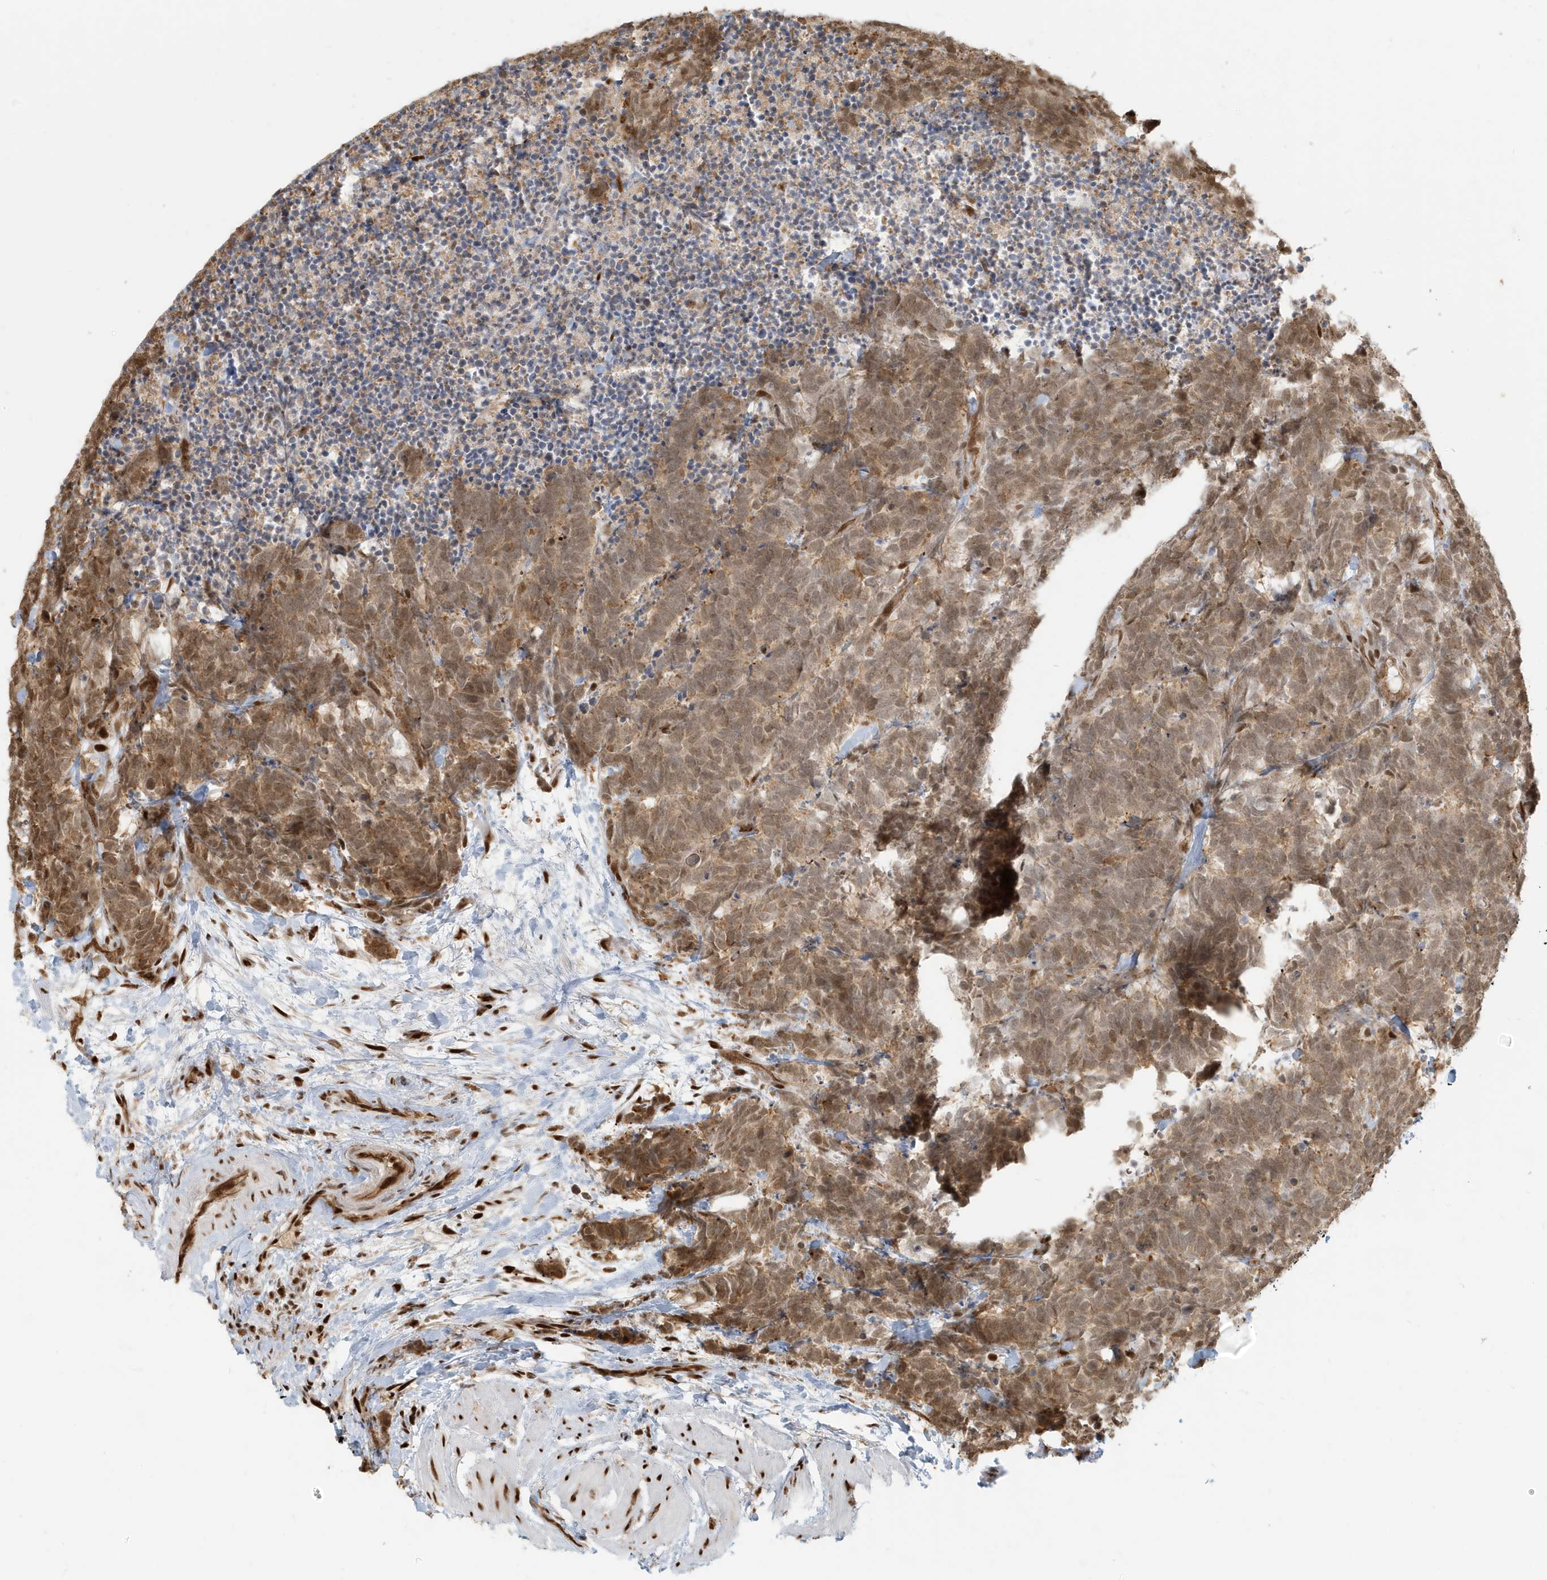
{"staining": {"intensity": "moderate", "quantity": ">75%", "location": "cytoplasmic/membranous,nuclear"}, "tissue": "carcinoid", "cell_type": "Tumor cells", "image_type": "cancer", "snomed": [{"axis": "morphology", "description": "Carcinoma, NOS"}, {"axis": "morphology", "description": "Carcinoid, malignant, NOS"}, {"axis": "topography", "description": "Urinary bladder"}], "caption": "Carcinoid stained with DAB immunohistochemistry (IHC) exhibits medium levels of moderate cytoplasmic/membranous and nuclear staining in approximately >75% of tumor cells.", "gene": "CKS2", "patient": {"sex": "male", "age": 57}}